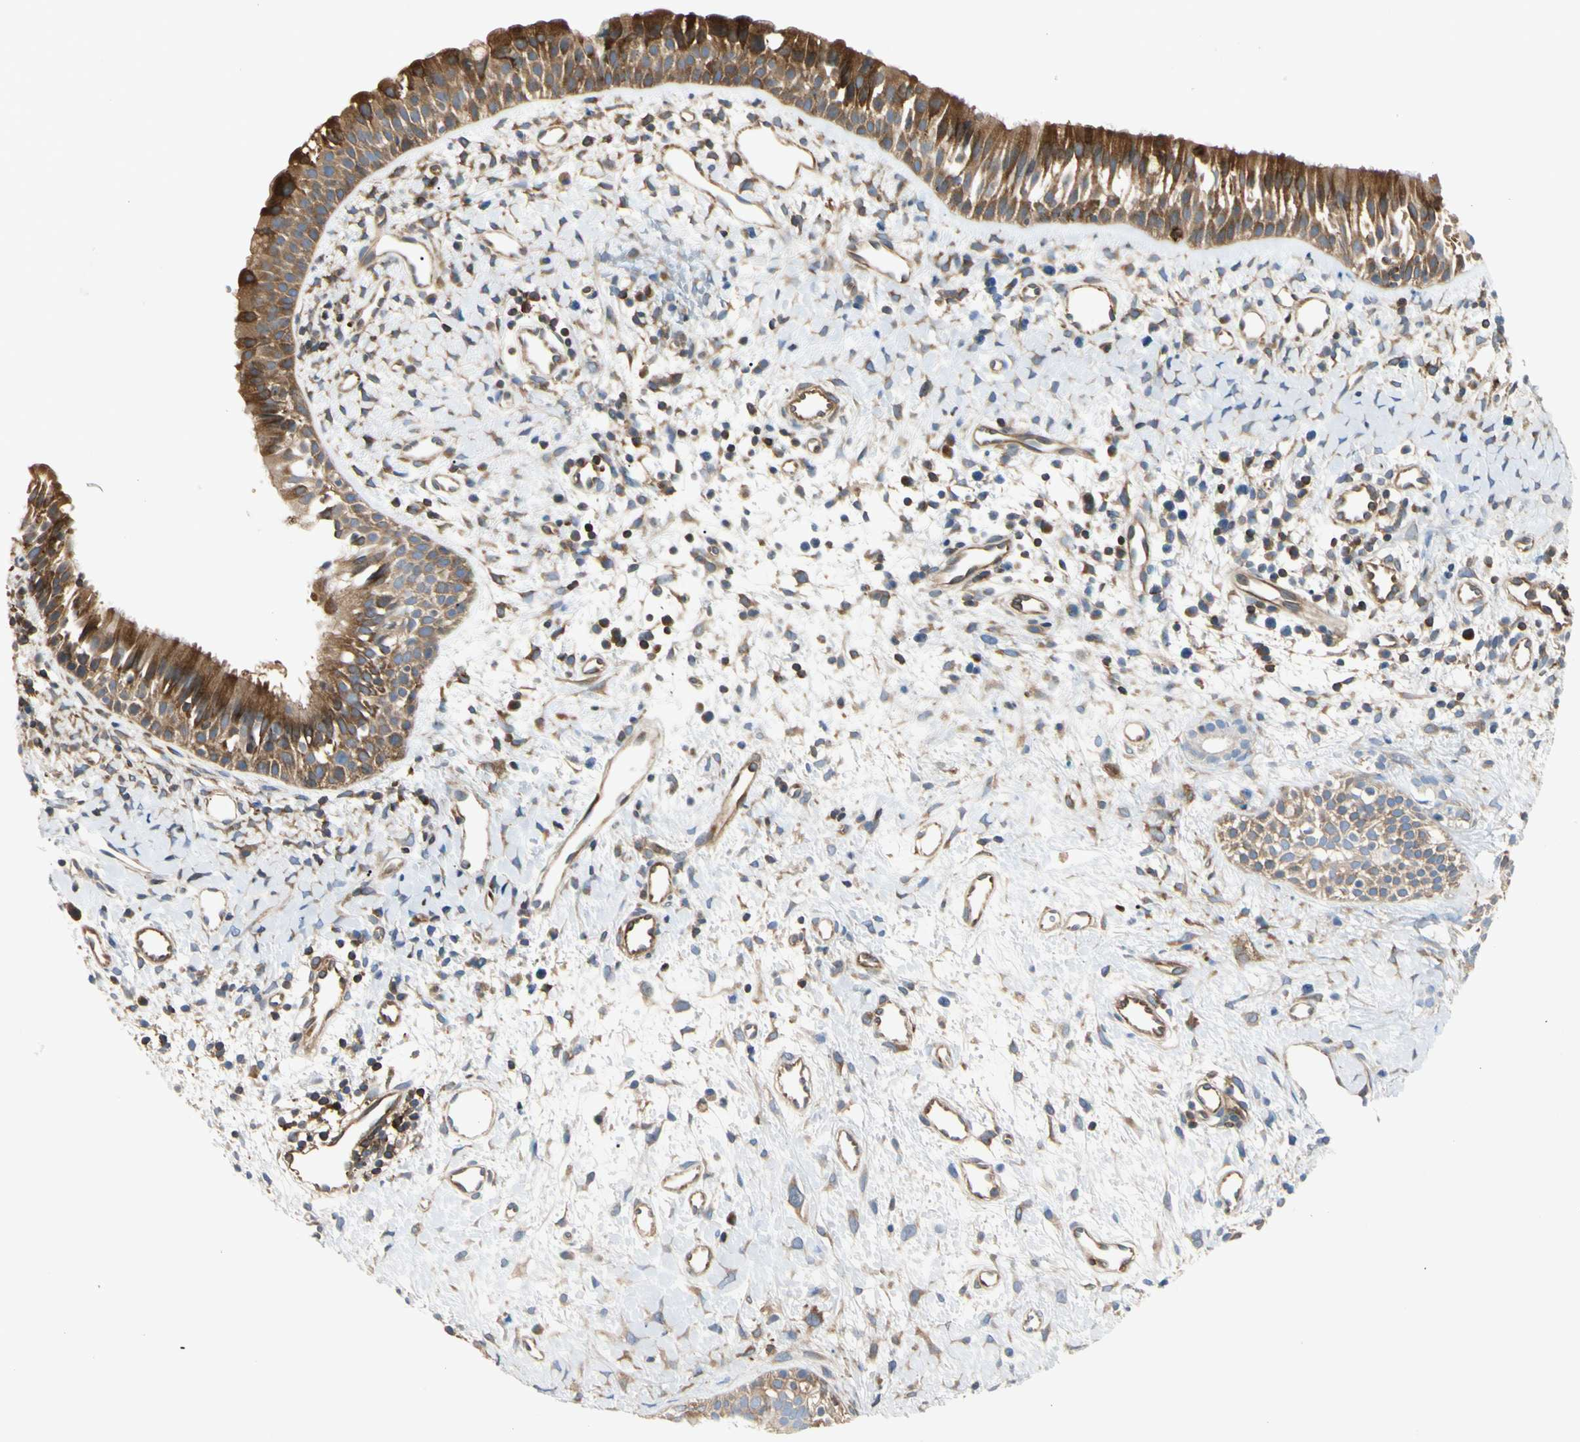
{"staining": {"intensity": "strong", "quantity": ">75%", "location": "cytoplasmic/membranous"}, "tissue": "nasopharynx", "cell_type": "Respiratory epithelial cells", "image_type": "normal", "snomed": [{"axis": "morphology", "description": "Normal tissue, NOS"}, {"axis": "topography", "description": "Nasopharynx"}], "caption": "The photomicrograph demonstrates a brown stain indicating the presence of a protein in the cytoplasmic/membranous of respiratory epithelial cells in nasopharynx.", "gene": "NFKB2", "patient": {"sex": "male", "age": 22}}